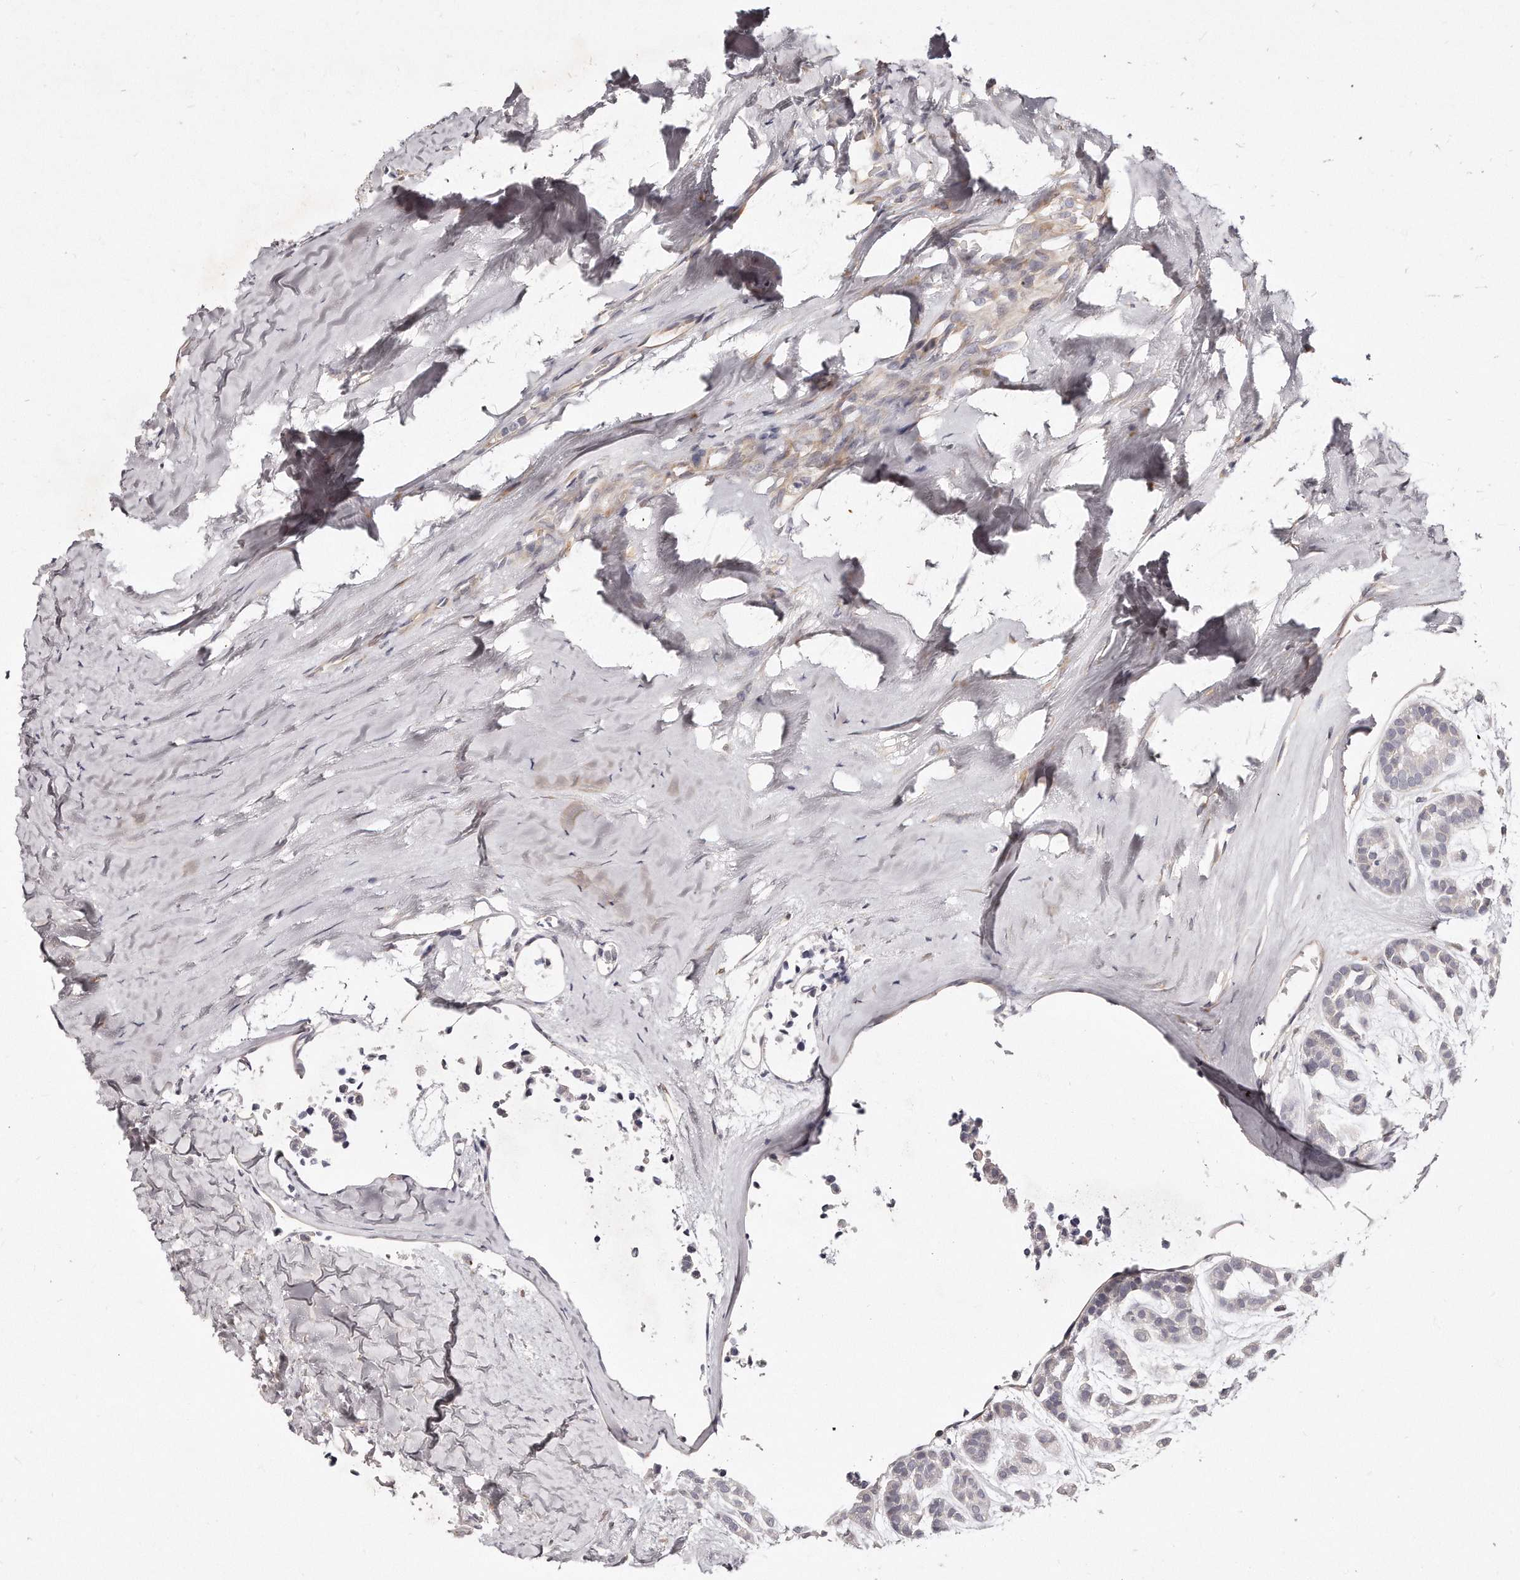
{"staining": {"intensity": "negative", "quantity": "none", "location": "none"}, "tissue": "head and neck cancer", "cell_type": "Tumor cells", "image_type": "cancer", "snomed": [{"axis": "morphology", "description": "Adenocarcinoma, NOS"}, {"axis": "morphology", "description": "Adenoma, NOS"}, {"axis": "topography", "description": "Head-Neck"}], "caption": "Protein analysis of head and neck adenocarcinoma reveals no significant staining in tumor cells.", "gene": "TTLL4", "patient": {"sex": "female", "age": 55}}